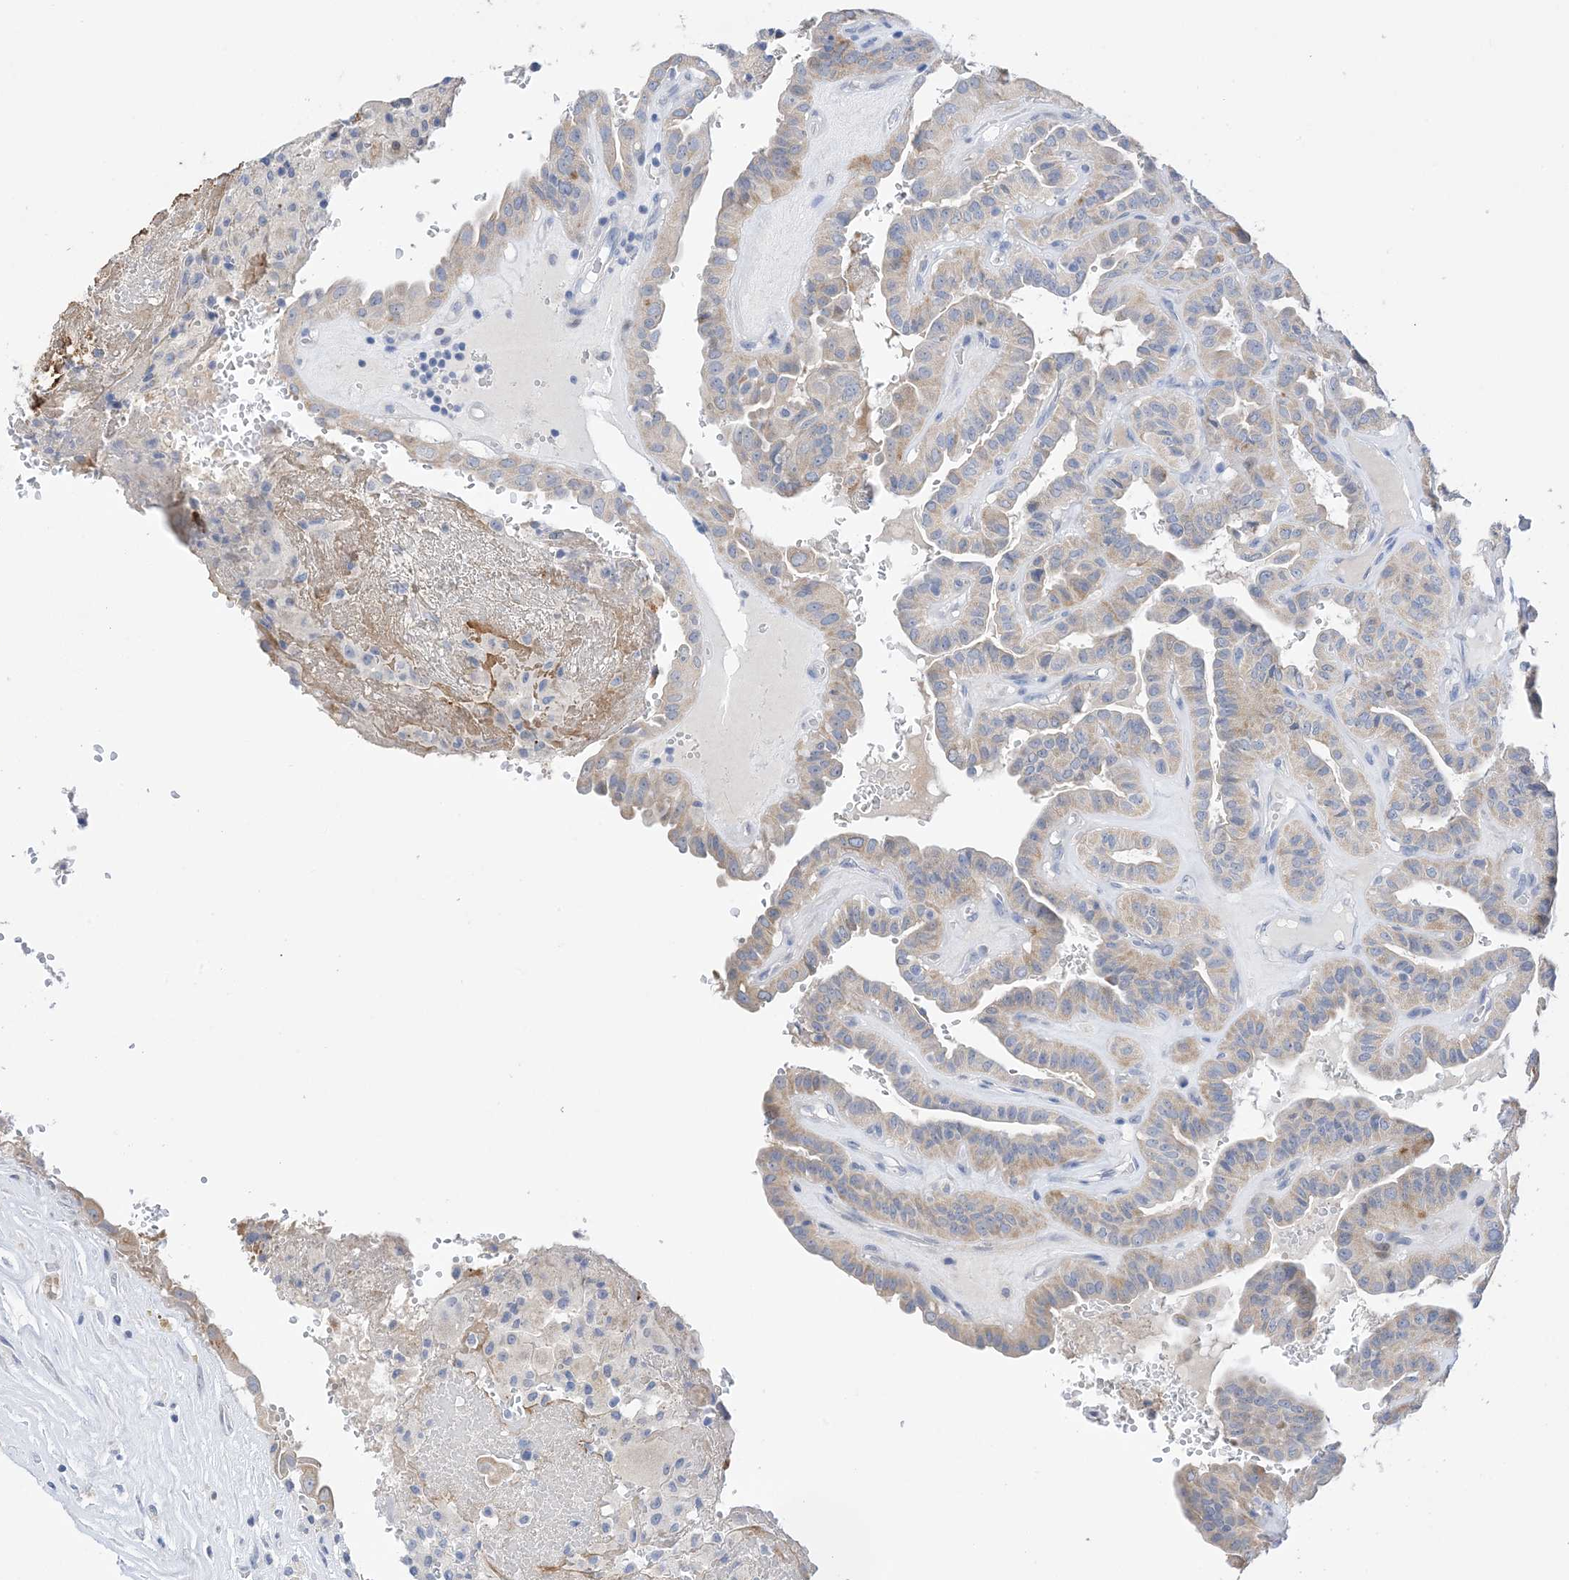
{"staining": {"intensity": "moderate", "quantity": "25%-75%", "location": "cytoplasmic/membranous"}, "tissue": "thyroid cancer", "cell_type": "Tumor cells", "image_type": "cancer", "snomed": [{"axis": "morphology", "description": "Papillary adenocarcinoma, NOS"}, {"axis": "topography", "description": "Thyroid gland"}], "caption": "Protein staining shows moderate cytoplasmic/membranous positivity in about 25%-75% of tumor cells in thyroid papillary adenocarcinoma.", "gene": "PLK4", "patient": {"sex": "male", "age": 77}}